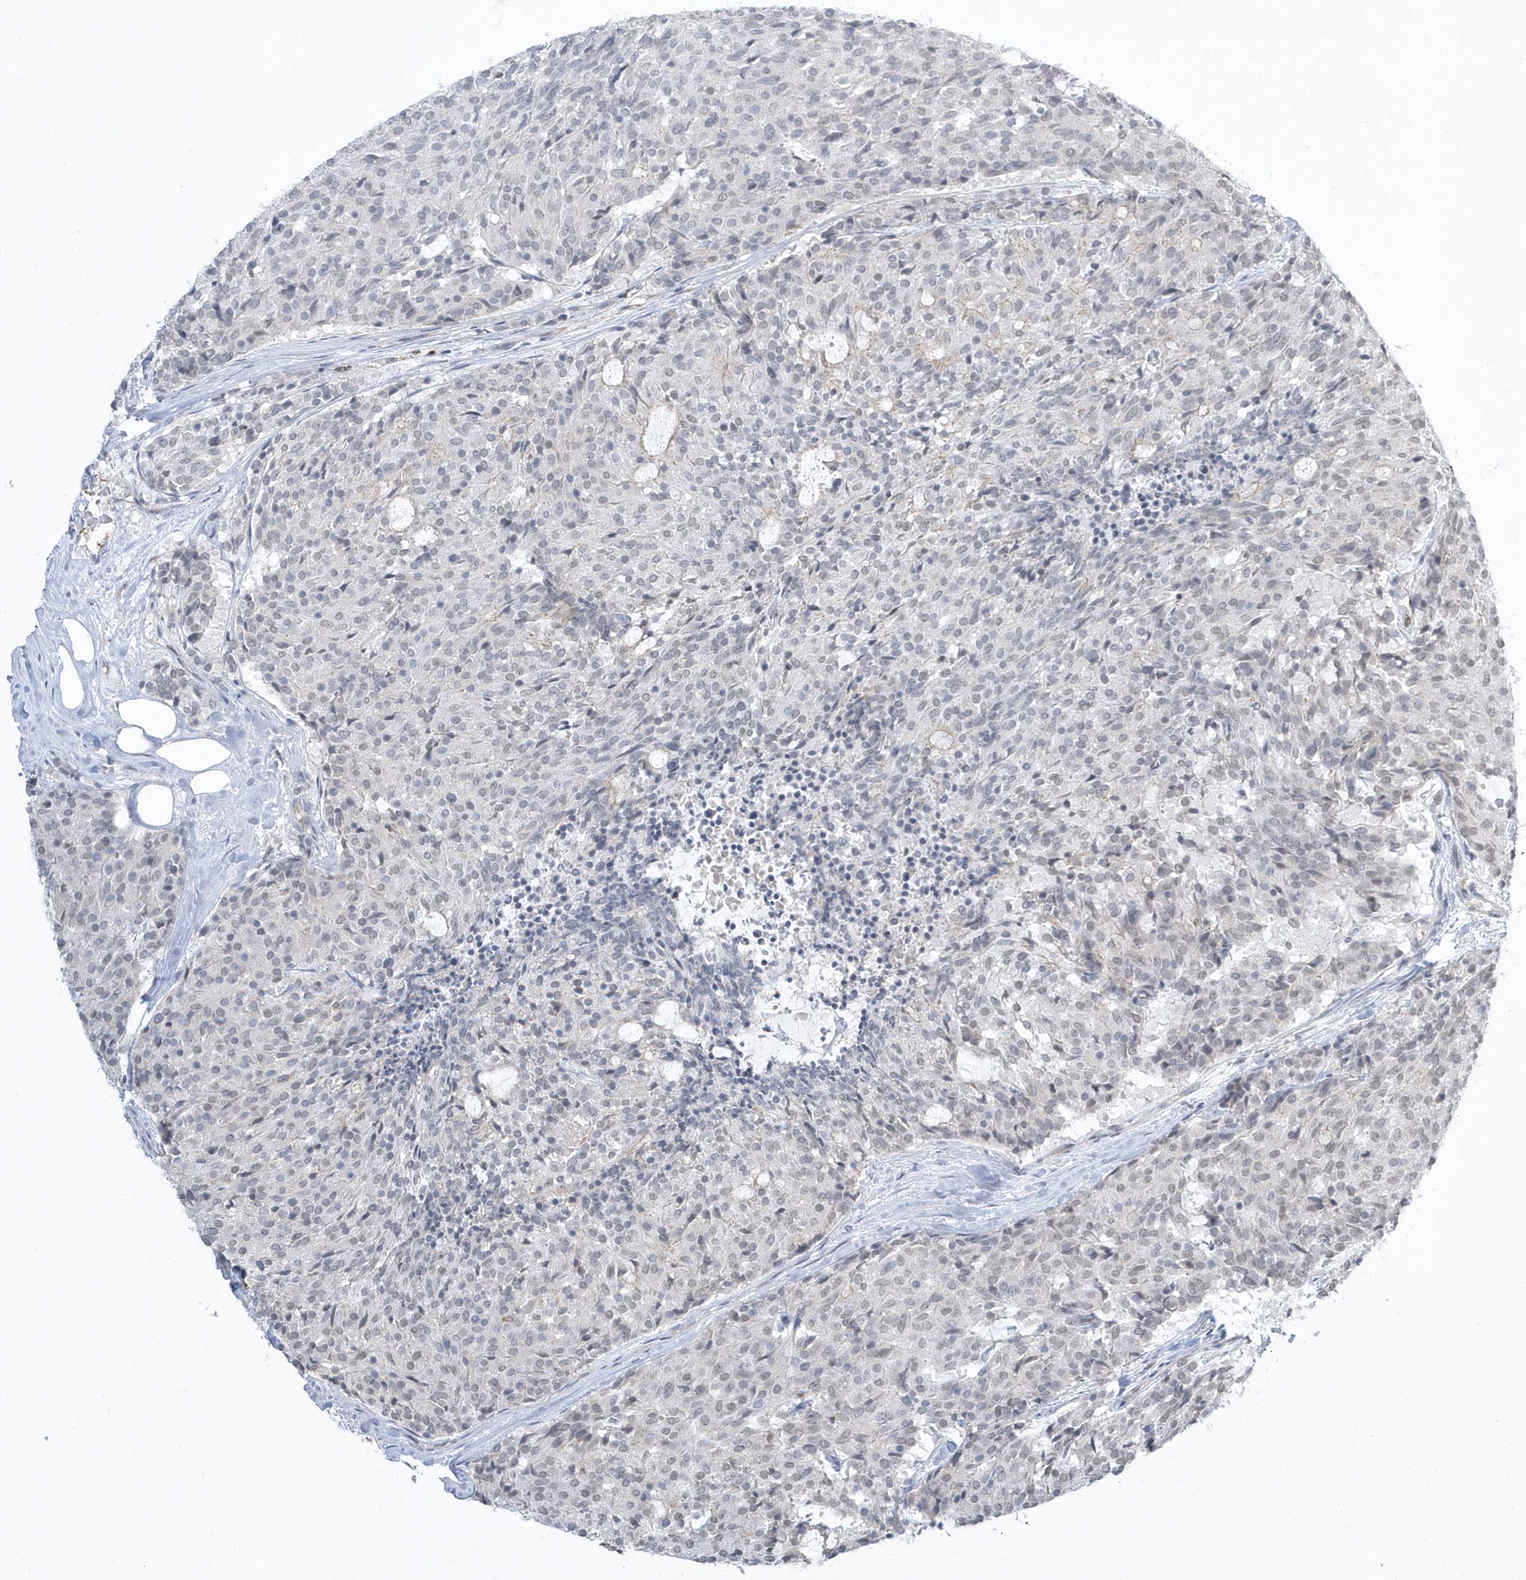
{"staining": {"intensity": "negative", "quantity": "none", "location": "none"}, "tissue": "carcinoid", "cell_type": "Tumor cells", "image_type": "cancer", "snomed": [{"axis": "morphology", "description": "Carcinoid, malignant, NOS"}, {"axis": "topography", "description": "Pancreas"}], "caption": "Protein analysis of carcinoid reveals no significant staining in tumor cells.", "gene": "ZC3H12D", "patient": {"sex": "female", "age": 54}}